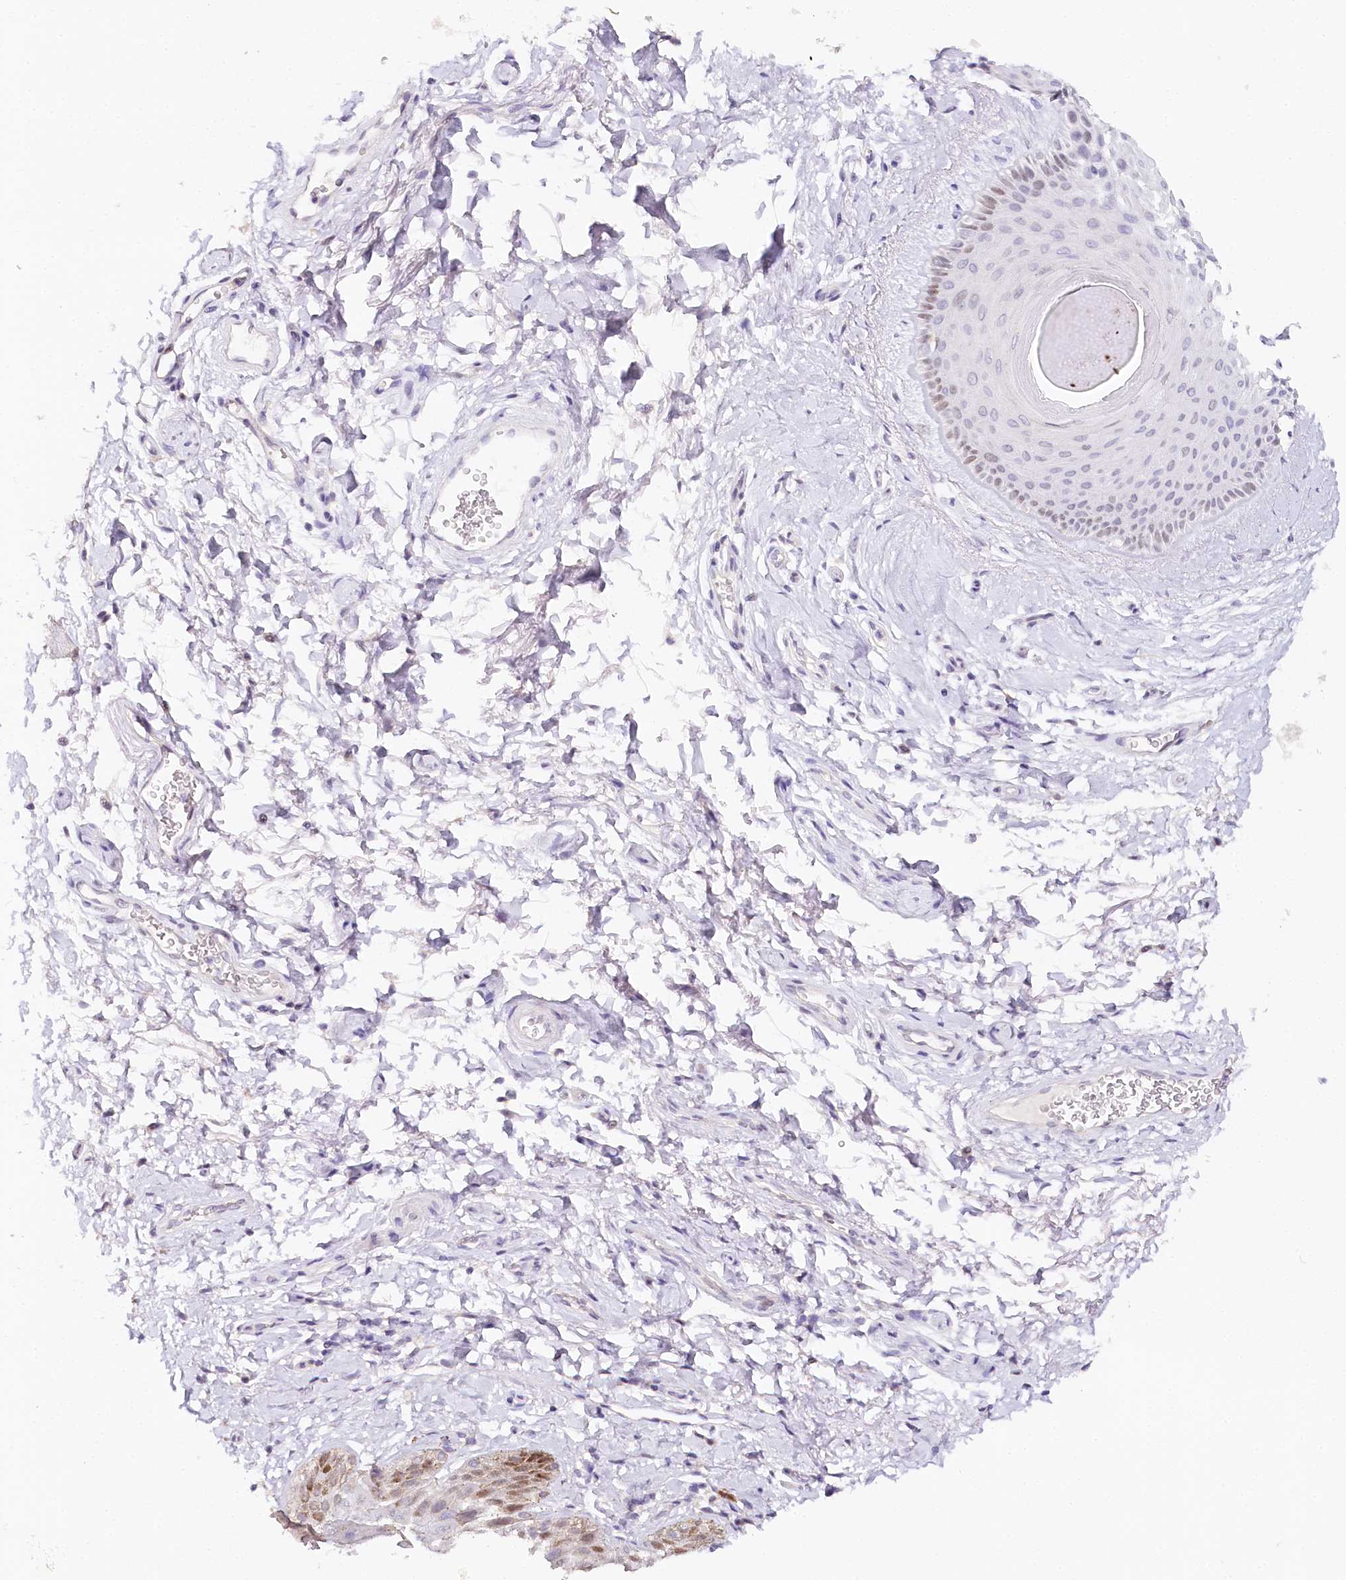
{"staining": {"intensity": "moderate", "quantity": "<25%", "location": "nuclear"}, "tissue": "skin", "cell_type": "Epidermal cells", "image_type": "normal", "snomed": [{"axis": "morphology", "description": "Normal tissue, NOS"}, {"axis": "topography", "description": "Anal"}], "caption": "The histopathology image reveals staining of normal skin, revealing moderate nuclear protein positivity (brown color) within epidermal cells.", "gene": "TP53", "patient": {"sex": "male", "age": 44}}